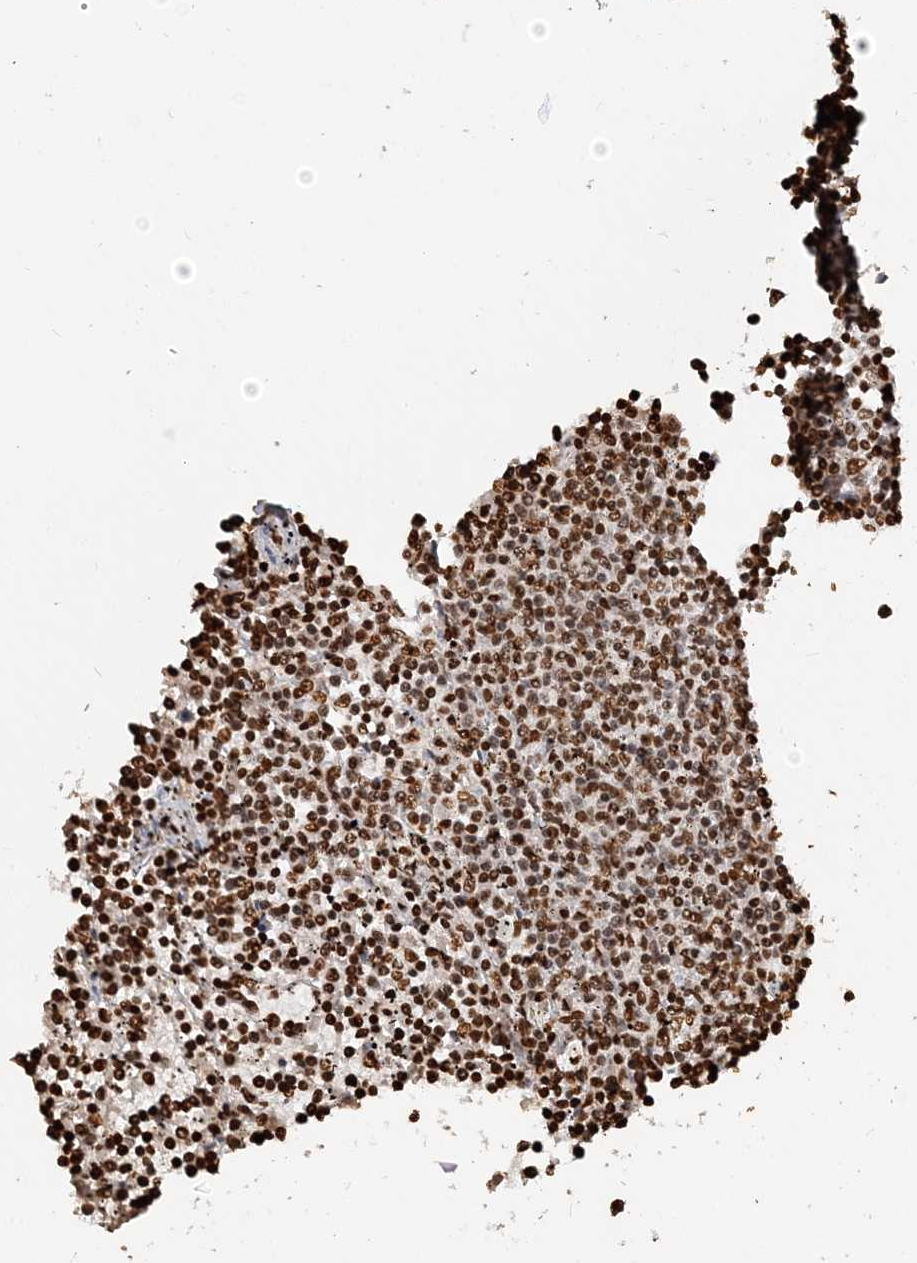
{"staining": {"intensity": "strong", "quantity": ">75%", "location": "nuclear"}, "tissue": "lymphoma", "cell_type": "Tumor cells", "image_type": "cancer", "snomed": [{"axis": "morphology", "description": "Malignant lymphoma, non-Hodgkin's type, Low grade"}, {"axis": "topography", "description": "Spleen"}], "caption": "Immunohistochemistry (DAB (3,3'-diaminobenzidine)) staining of human low-grade malignant lymphoma, non-Hodgkin's type reveals strong nuclear protein expression in about >75% of tumor cells. (Stains: DAB (3,3'-diaminobenzidine) in brown, nuclei in blue, Microscopy: brightfield microscopy at high magnification).", "gene": "H3-3B", "patient": {"sex": "female", "age": 50}}